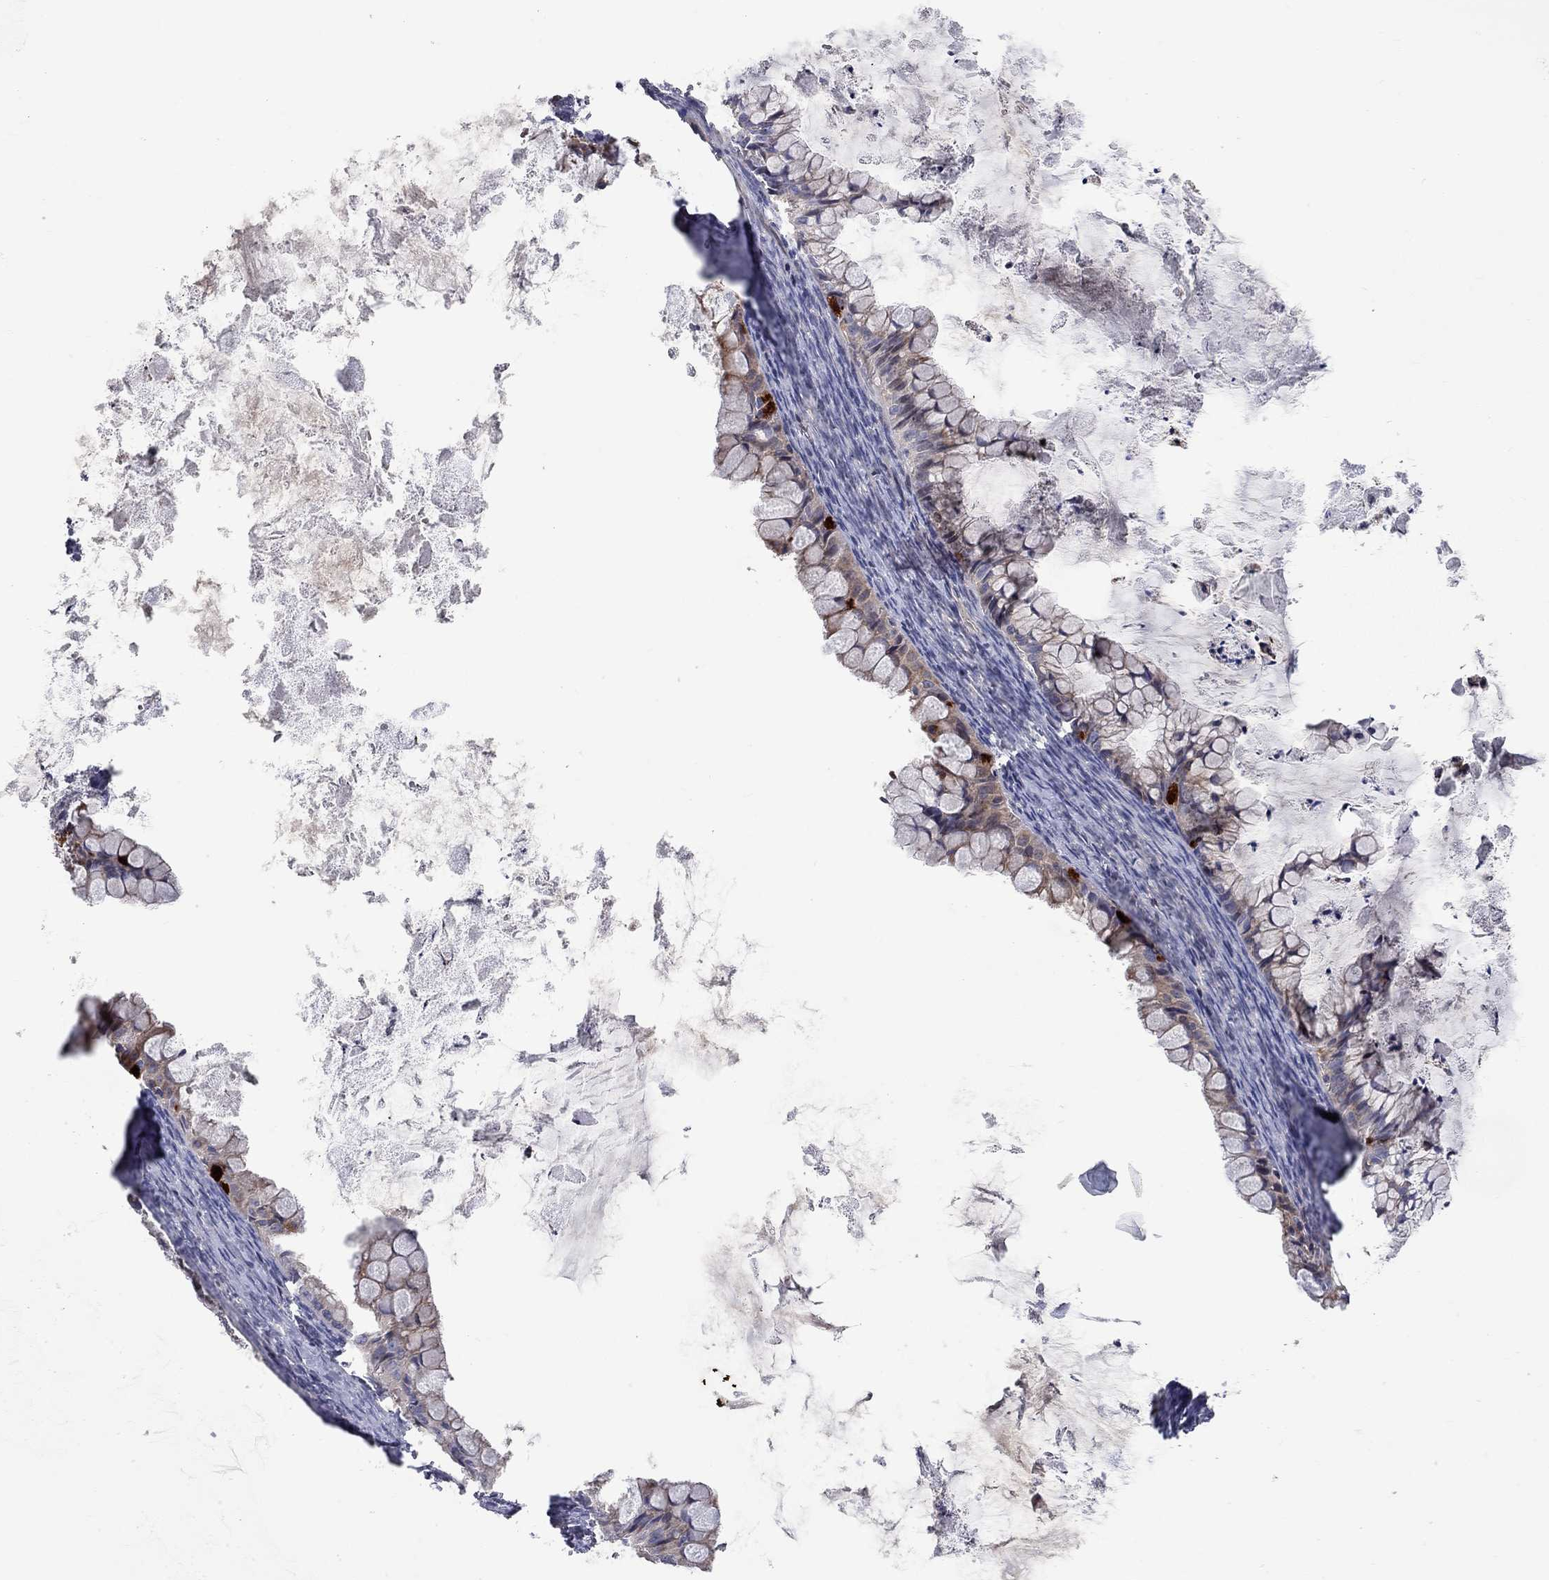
{"staining": {"intensity": "strong", "quantity": "<25%", "location": "cytoplasmic/membranous"}, "tissue": "ovarian cancer", "cell_type": "Tumor cells", "image_type": "cancer", "snomed": [{"axis": "morphology", "description": "Cystadenocarcinoma, mucinous, NOS"}, {"axis": "topography", "description": "Ovary"}], "caption": "Ovarian mucinous cystadenocarcinoma tissue displays strong cytoplasmic/membranous positivity in approximately <25% of tumor cells, visualized by immunohistochemistry.", "gene": "ERN2", "patient": {"sex": "female", "age": 35}}